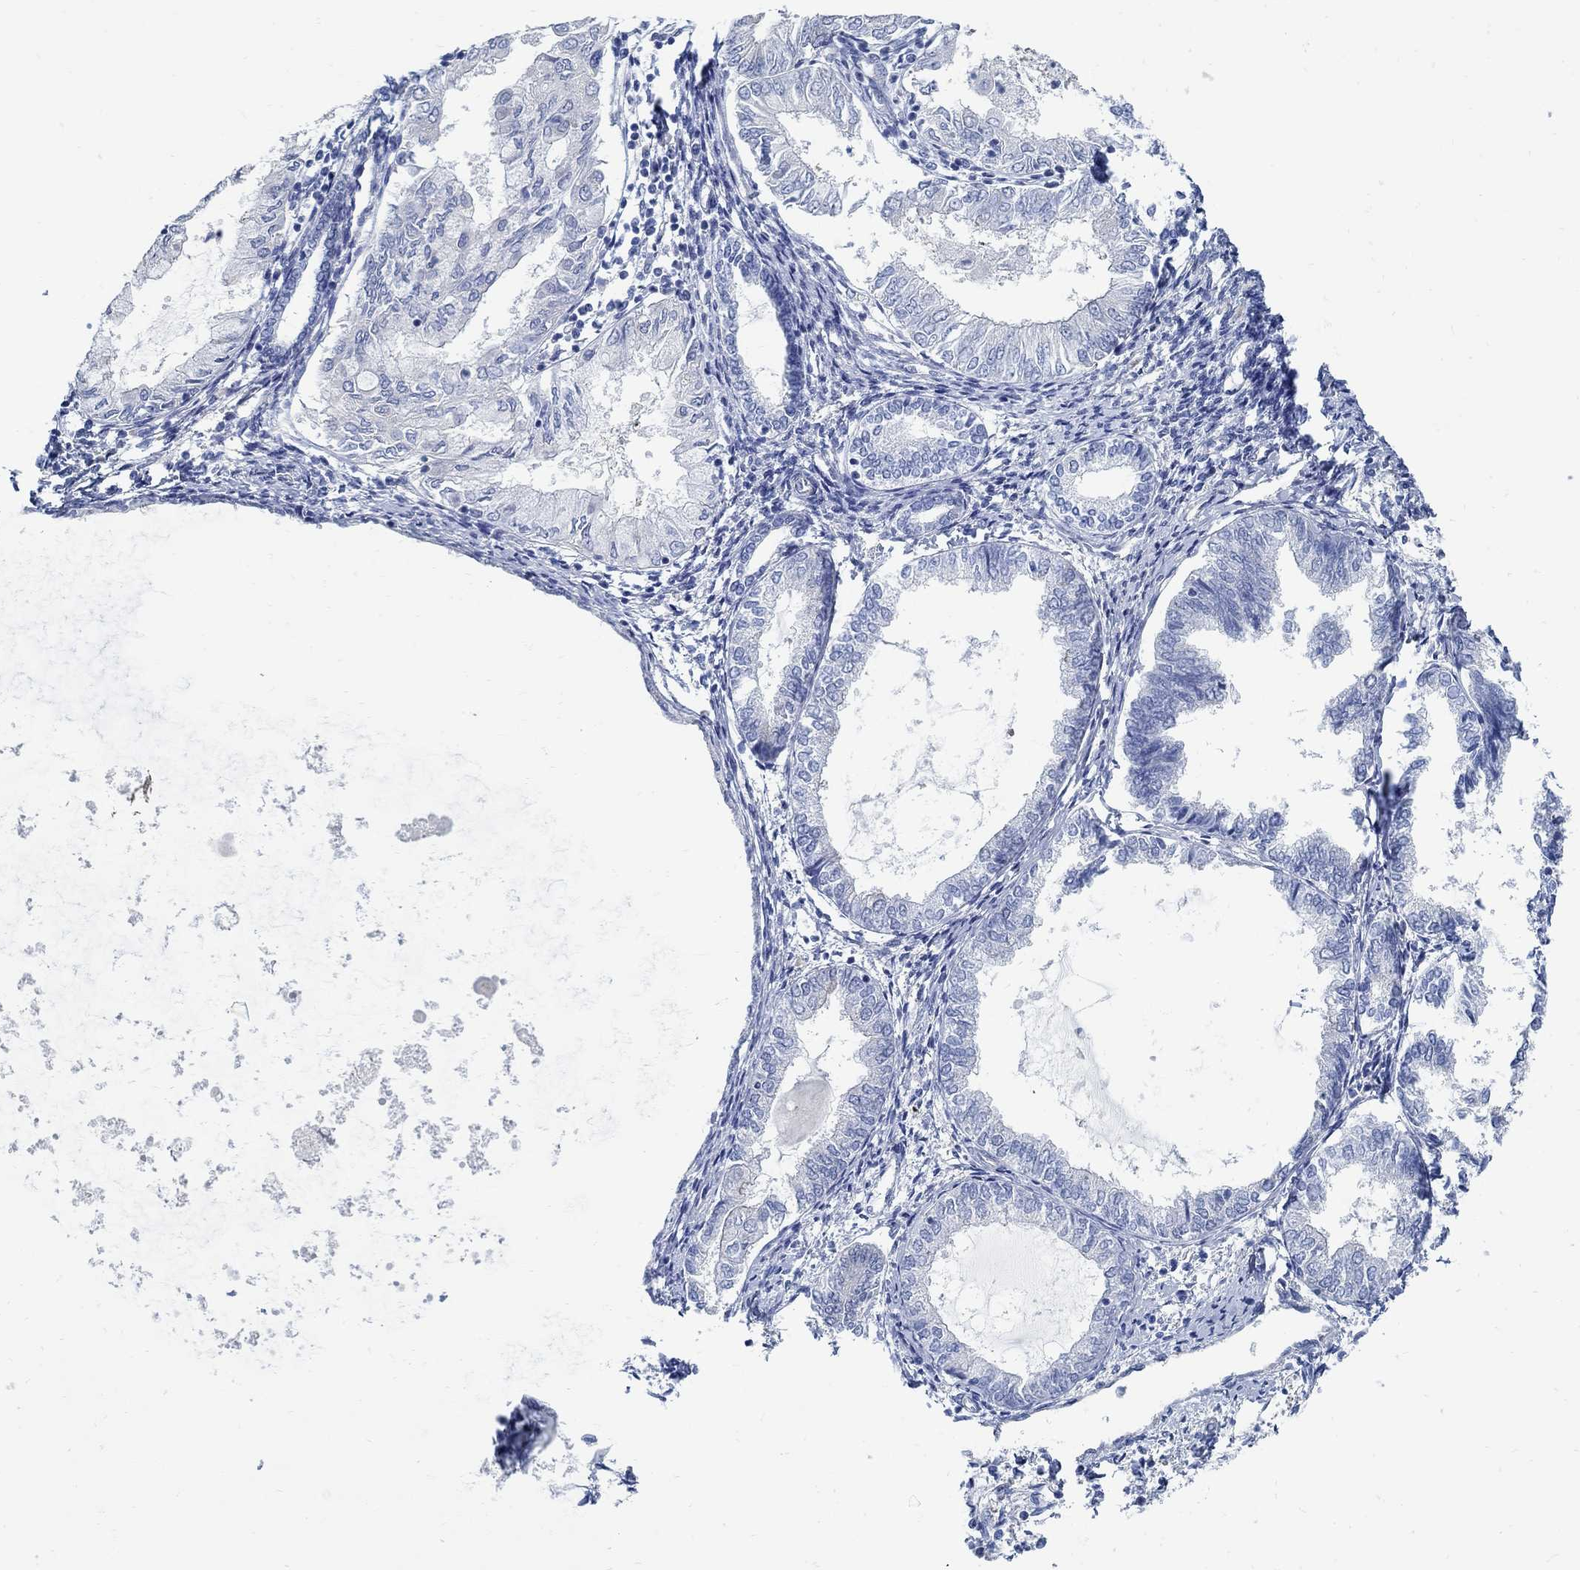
{"staining": {"intensity": "negative", "quantity": "none", "location": "none"}, "tissue": "endometrial cancer", "cell_type": "Tumor cells", "image_type": "cancer", "snomed": [{"axis": "morphology", "description": "Adenocarcinoma, NOS"}, {"axis": "topography", "description": "Endometrium"}], "caption": "DAB (3,3'-diaminobenzidine) immunohistochemical staining of adenocarcinoma (endometrial) demonstrates no significant positivity in tumor cells. The staining was performed using DAB (3,3'-diaminobenzidine) to visualize the protein expression in brown, while the nuclei were stained in blue with hematoxylin (Magnification: 20x).", "gene": "C15orf39", "patient": {"sex": "female", "age": 68}}